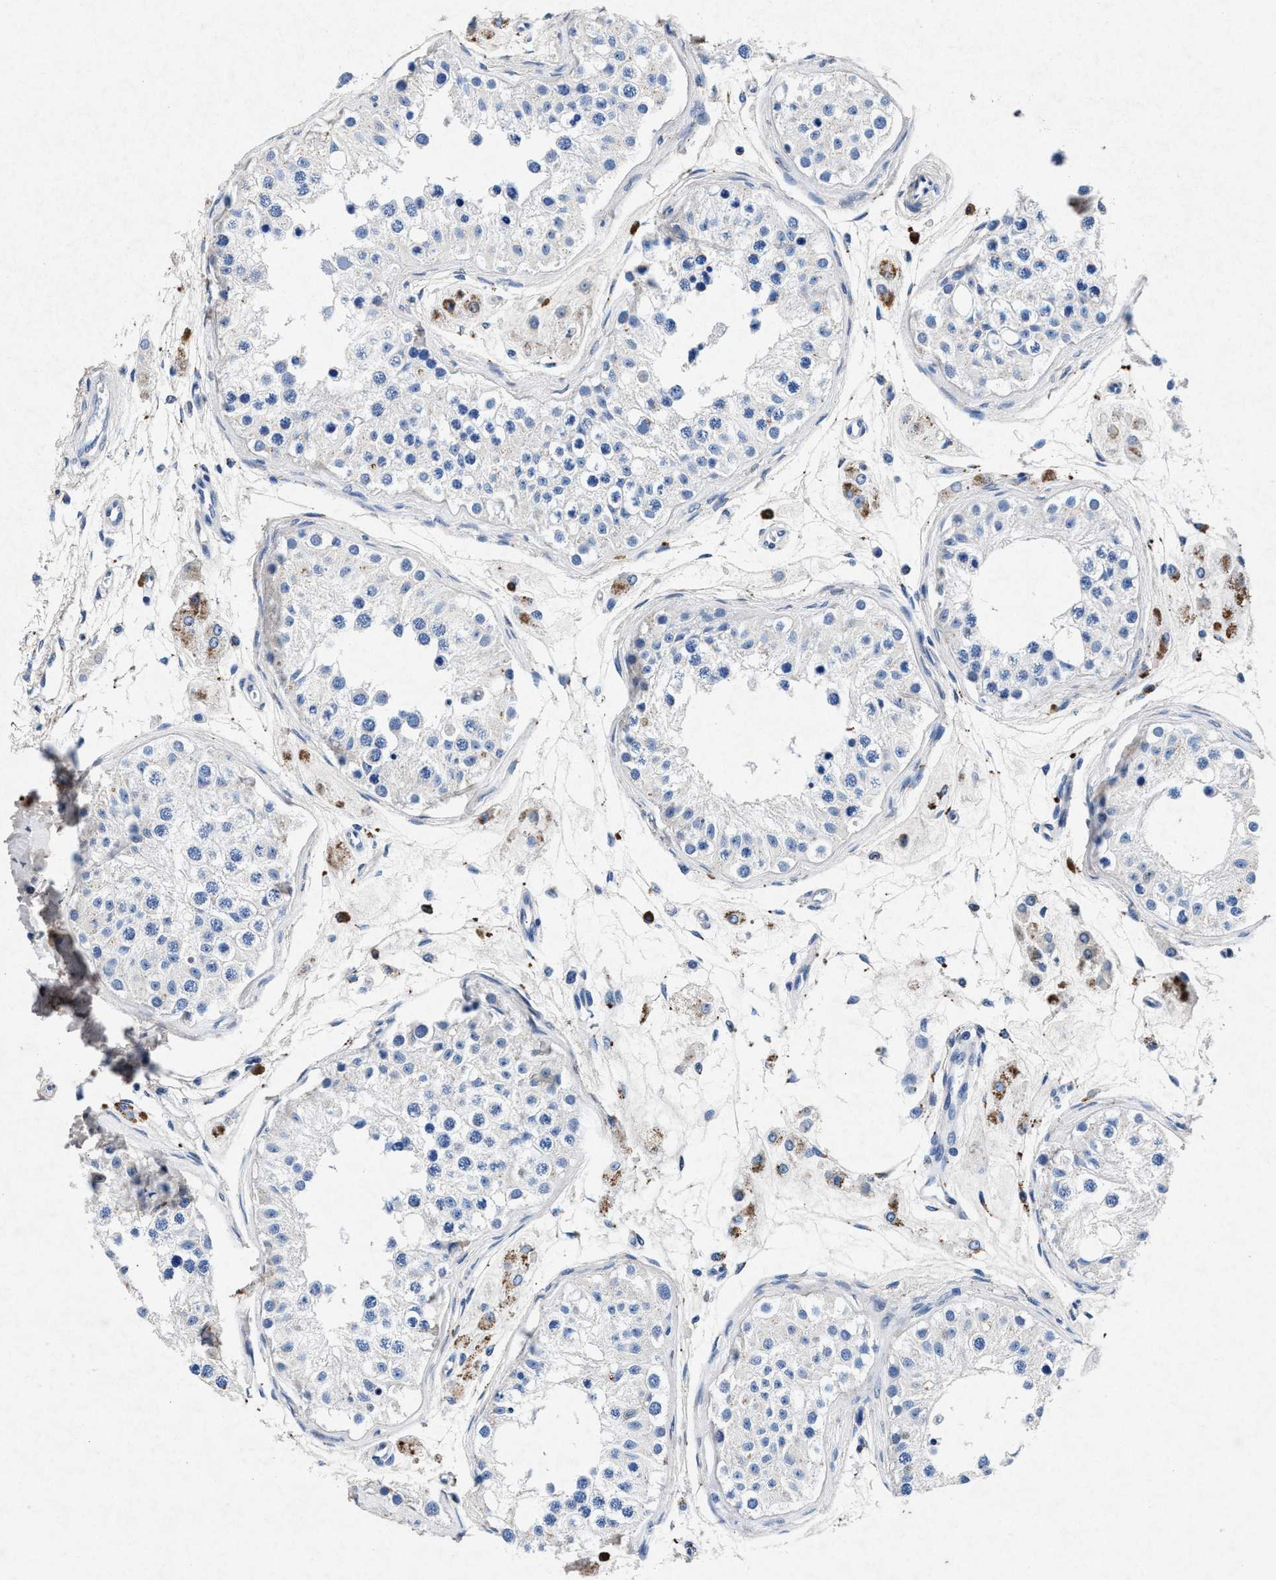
{"staining": {"intensity": "weak", "quantity": "<25%", "location": "cytoplasmic/membranous"}, "tissue": "testis", "cell_type": "Cells in seminiferous ducts", "image_type": "normal", "snomed": [{"axis": "morphology", "description": "Normal tissue, NOS"}, {"axis": "morphology", "description": "Adenocarcinoma, metastatic, NOS"}, {"axis": "topography", "description": "Testis"}], "caption": "A photomicrograph of human testis is negative for staining in cells in seminiferous ducts. (Brightfield microscopy of DAB IHC at high magnification).", "gene": "MAP6", "patient": {"sex": "male", "age": 26}}